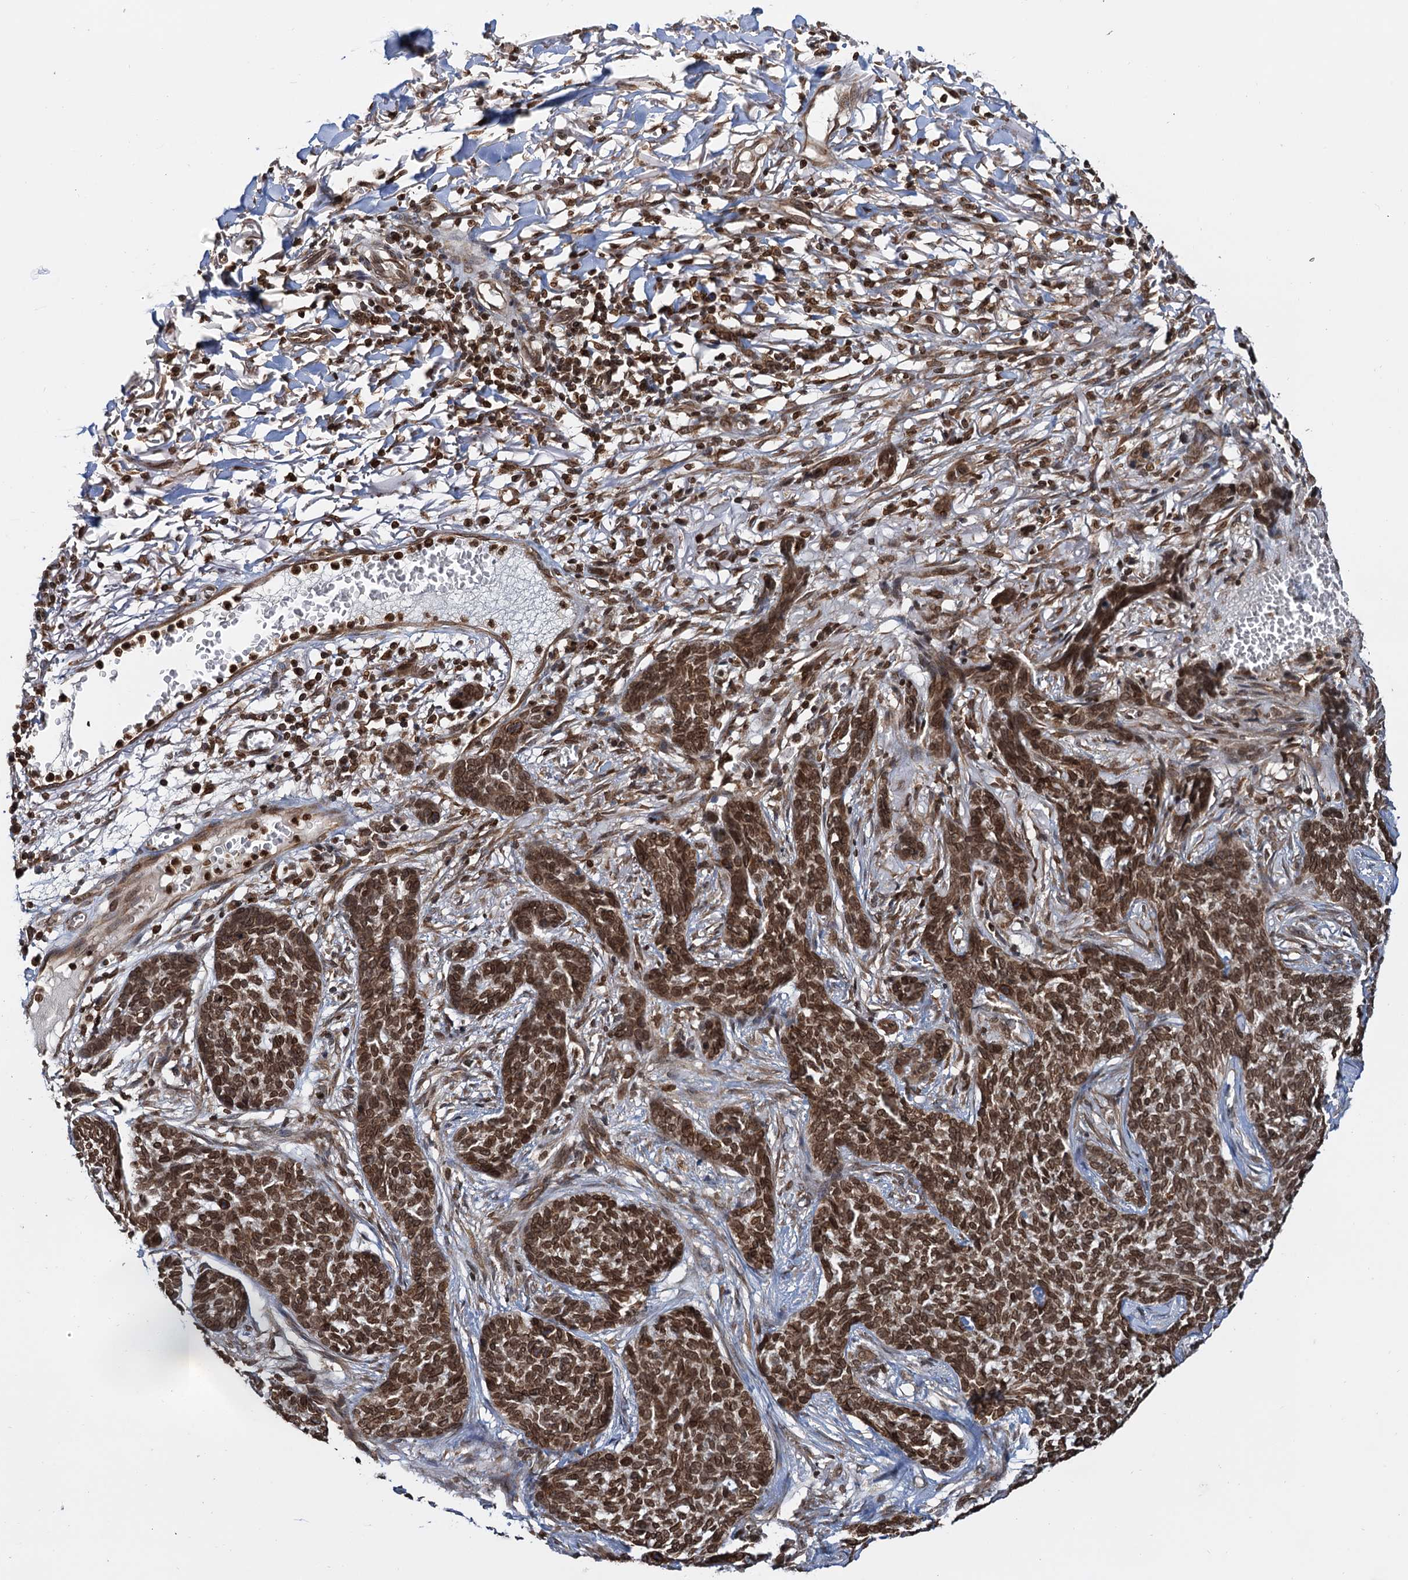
{"staining": {"intensity": "strong", "quantity": ">75%", "location": "cytoplasmic/membranous,nuclear"}, "tissue": "skin cancer", "cell_type": "Tumor cells", "image_type": "cancer", "snomed": [{"axis": "morphology", "description": "Basal cell carcinoma"}, {"axis": "topography", "description": "Skin"}], "caption": "A histopathology image of human skin cancer (basal cell carcinoma) stained for a protein demonstrates strong cytoplasmic/membranous and nuclear brown staining in tumor cells. The protein is shown in brown color, while the nuclei are stained blue.", "gene": "ZC3H13", "patient": {"sex": "male", "age": 85}}